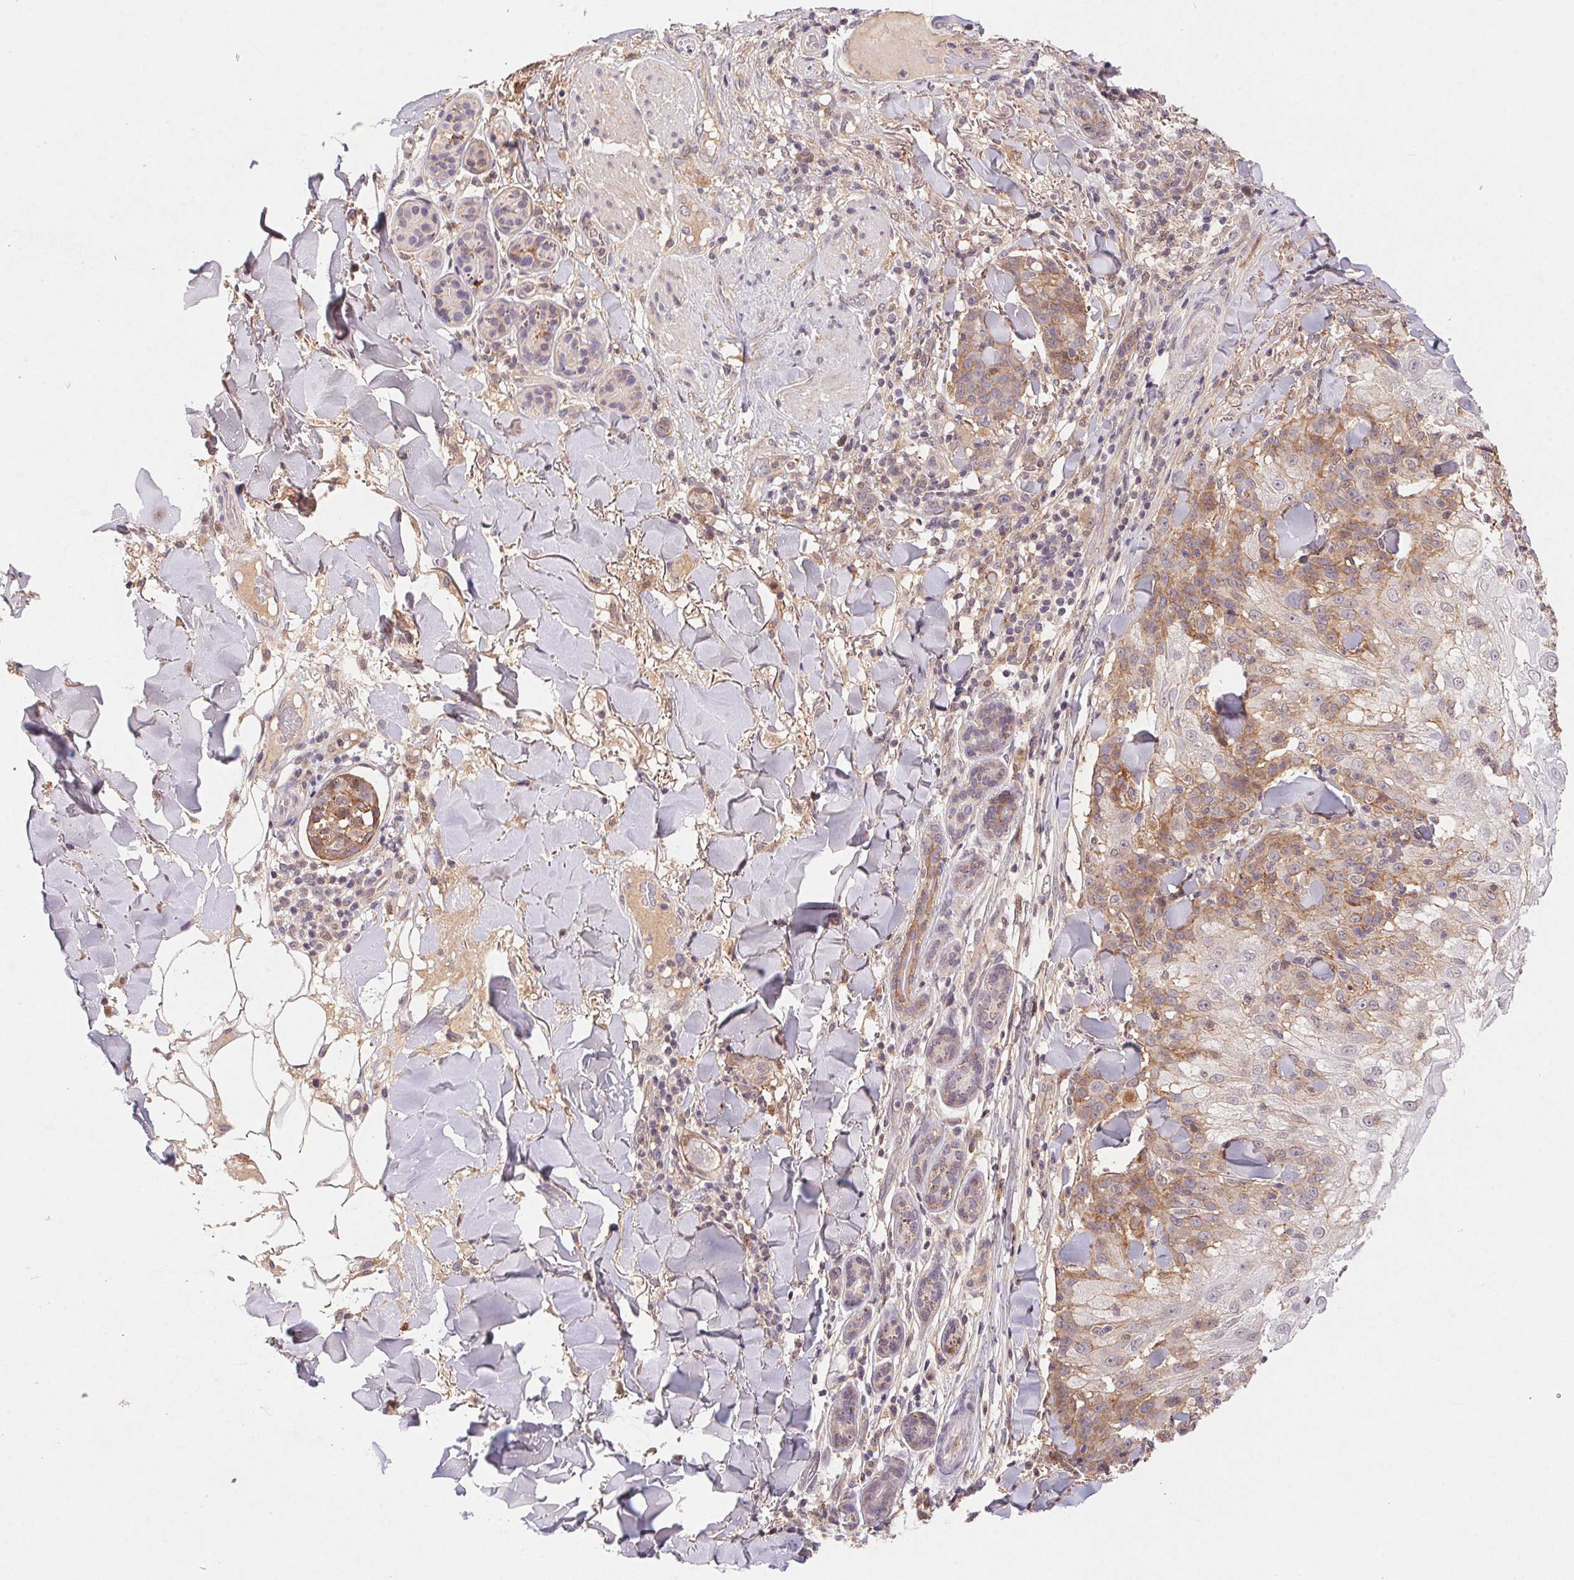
{"staining": {"intensity": "moderate", "quantity": "25%-75%", "location": "cytoplasmic/membranous"}, "tissue": "skin cancer", "cell_type": "Tumor cells", "image_type": "cancer", "snomed": [{"axis": "morphology", "description": "Normal tissue, NOS"}, {"axis": "morphology", "description": "Squamous cell carcinoma, NOS"}, {"axis": "topography", "description": "Skin"}], "caption": "A histopathology image of skin cancer stained for a protein shows moderate cytoplasmic/membranous brown staining in tumor cells. (DAB IHC, brown staining for protein, blue staining for nuclei).", "gene": "SLC52A2", "patient": {"sex": "female", "age": 83}}